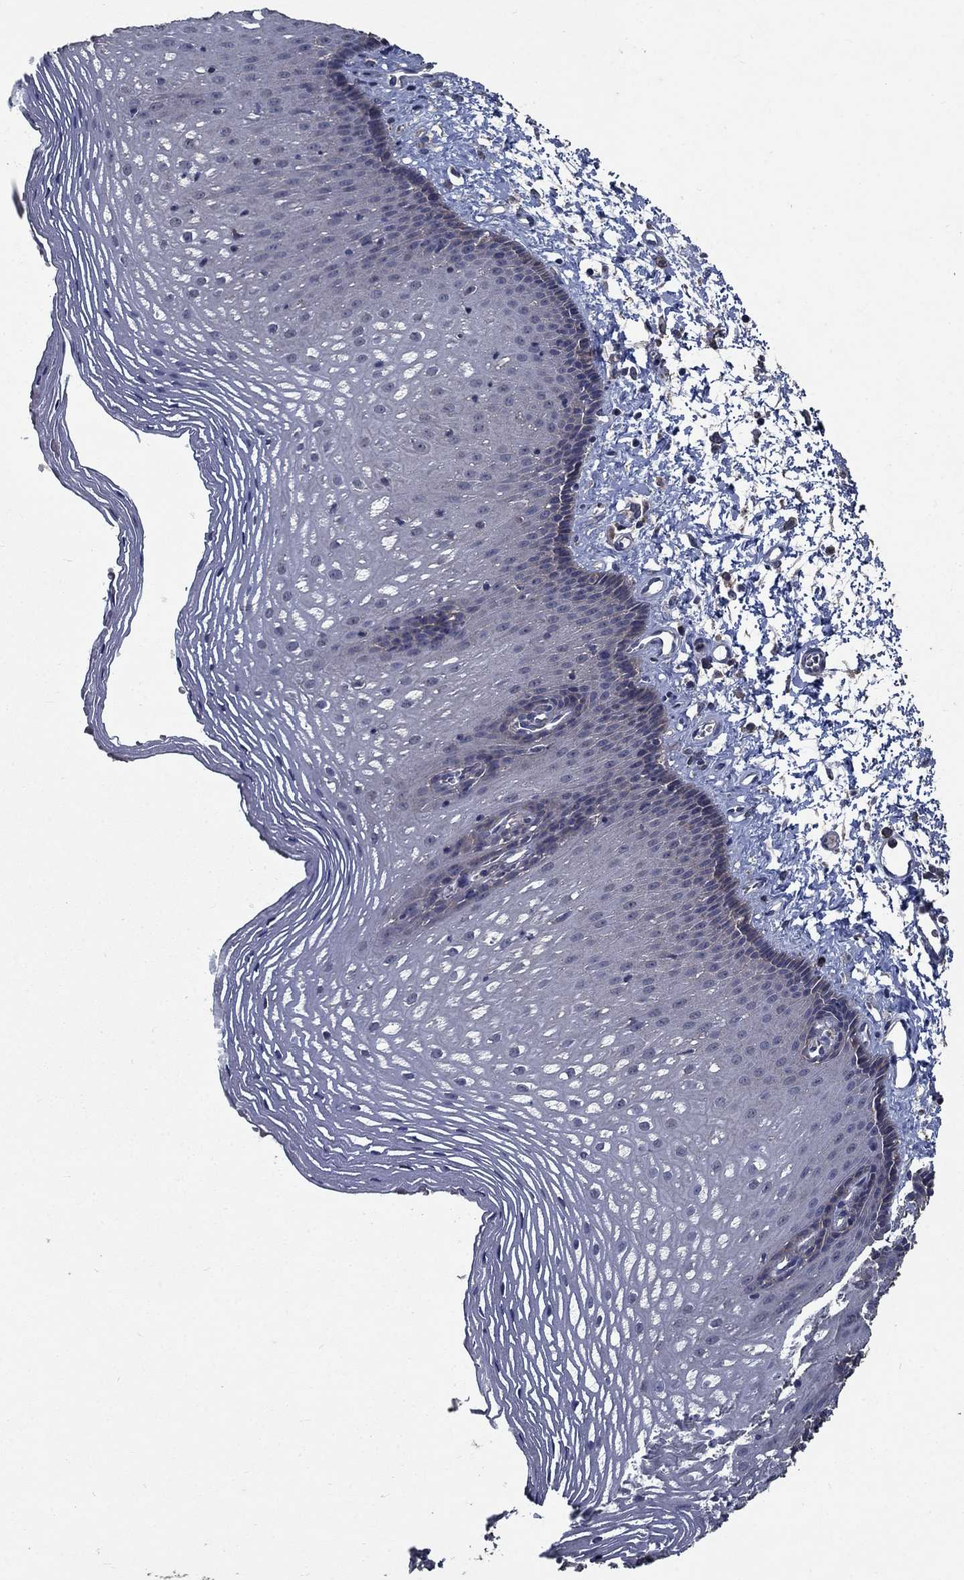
{"staining": {"intensity": "negative", "quantity": "none", "location": "none"}, "tissue": "esophagus", "cell_type": "Squamous epithelial cells", "image_type": "normal", "snomed": [{"axis": "morphology", "description": "Normal tissue, NOS"}, {"axis": "topography", "description": "Esophagus"}], "caption": "Immunohistochemical staining of benign esophagus reveals no significant positivity in squamous epithelial cells.", "gene": "SLC44A1", "patient": {"sex": "male", "age": 76}}